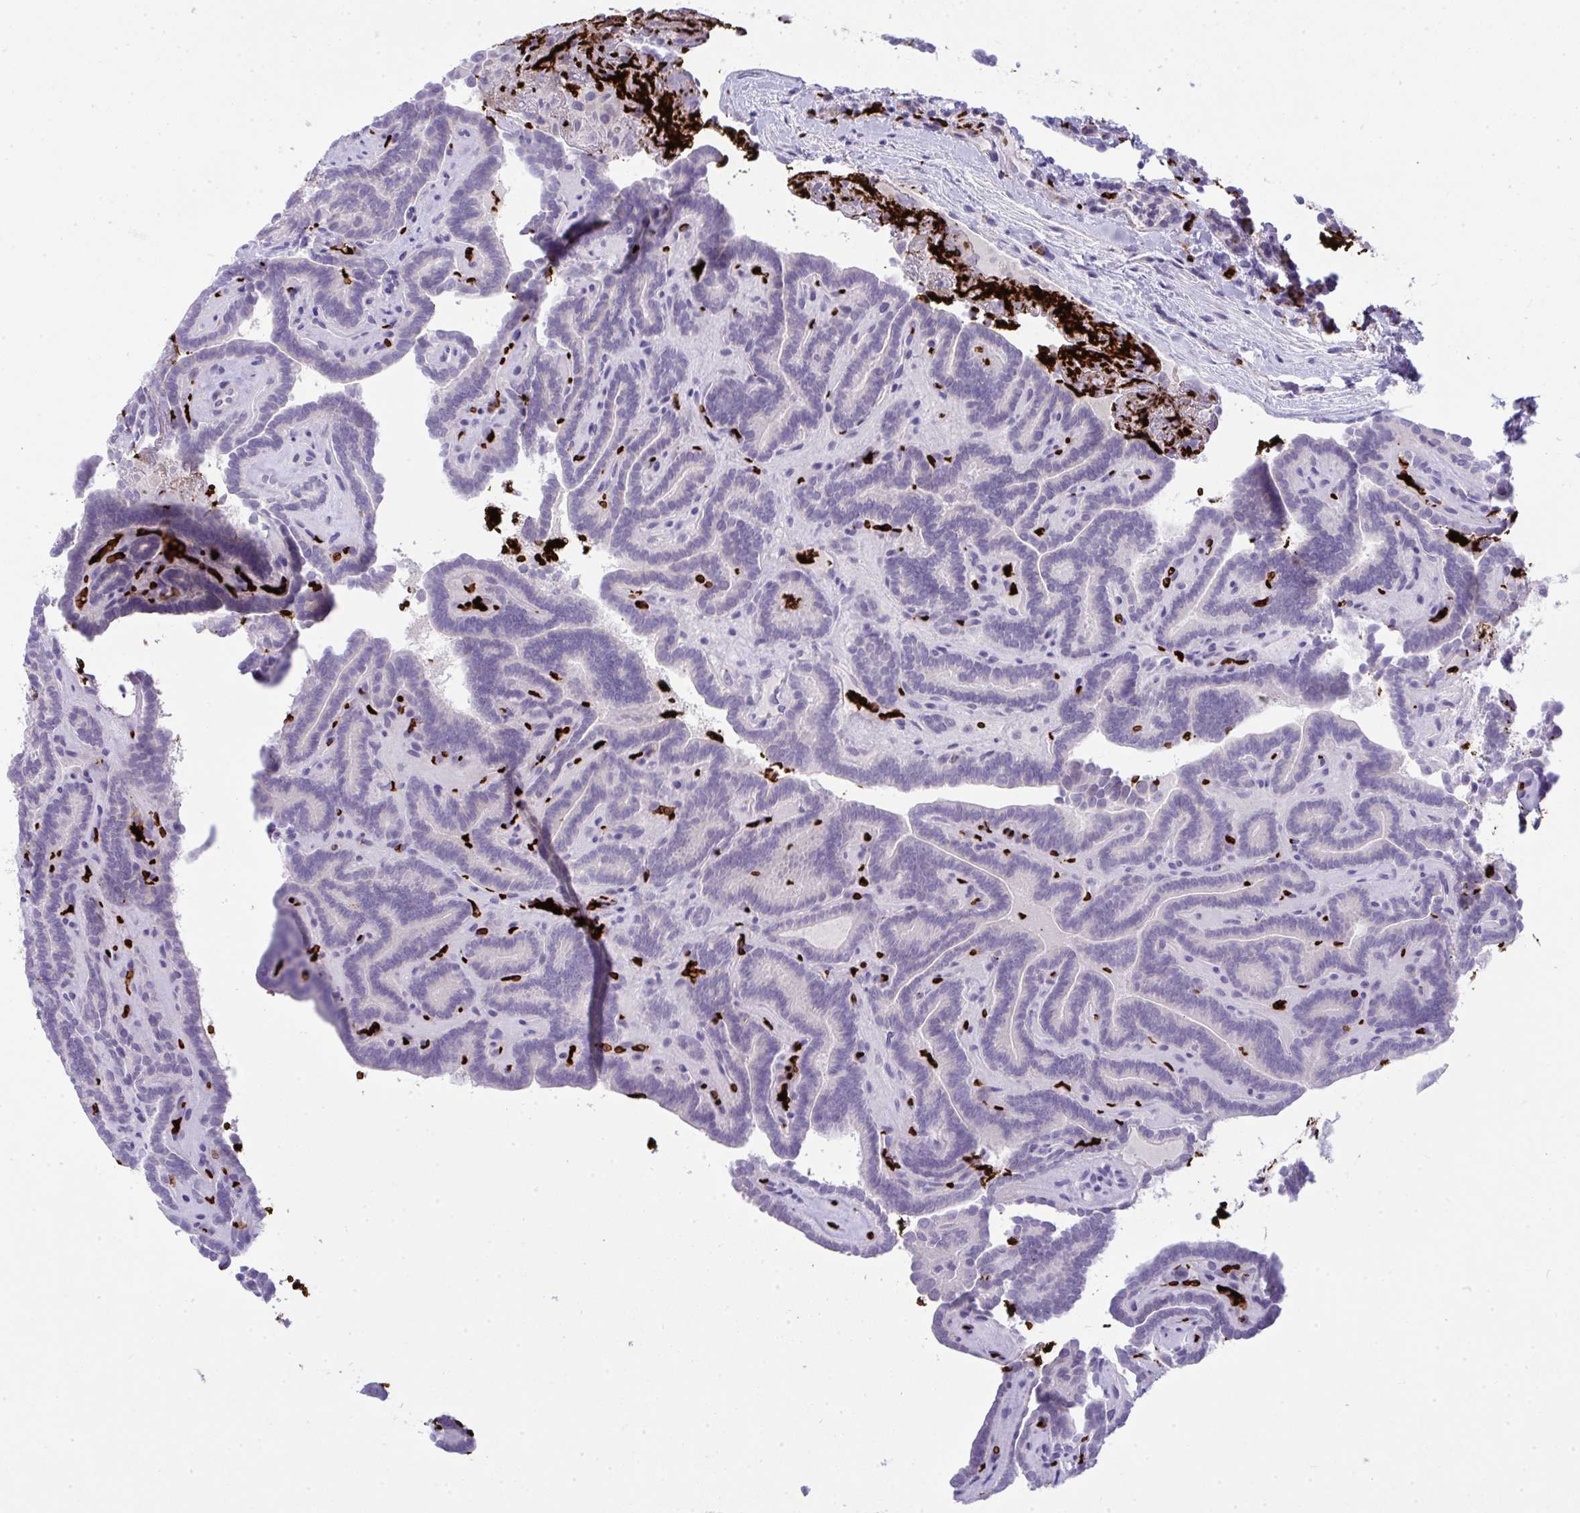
{"staining": {"intensity": "negative", "quantity": "none", "location": "none"}, "tissue": "thyroid cancer", "cell_type": "Tumor cells", "image_type": "cancer", "snomed": [{"axis": "morphology", "description": "Papillary adenocarcinoma, NOS"}, {"axis": "topography", "description": "Thyroid gland"}], "caption": "High power microscopy micrograph of an IHC micrograph of papillary adenocarcinoma (thyroid), revealing no significant positivity in tumor cells.", "gene": "SPTB", "patient": {"sex": "female", "age": 21}}